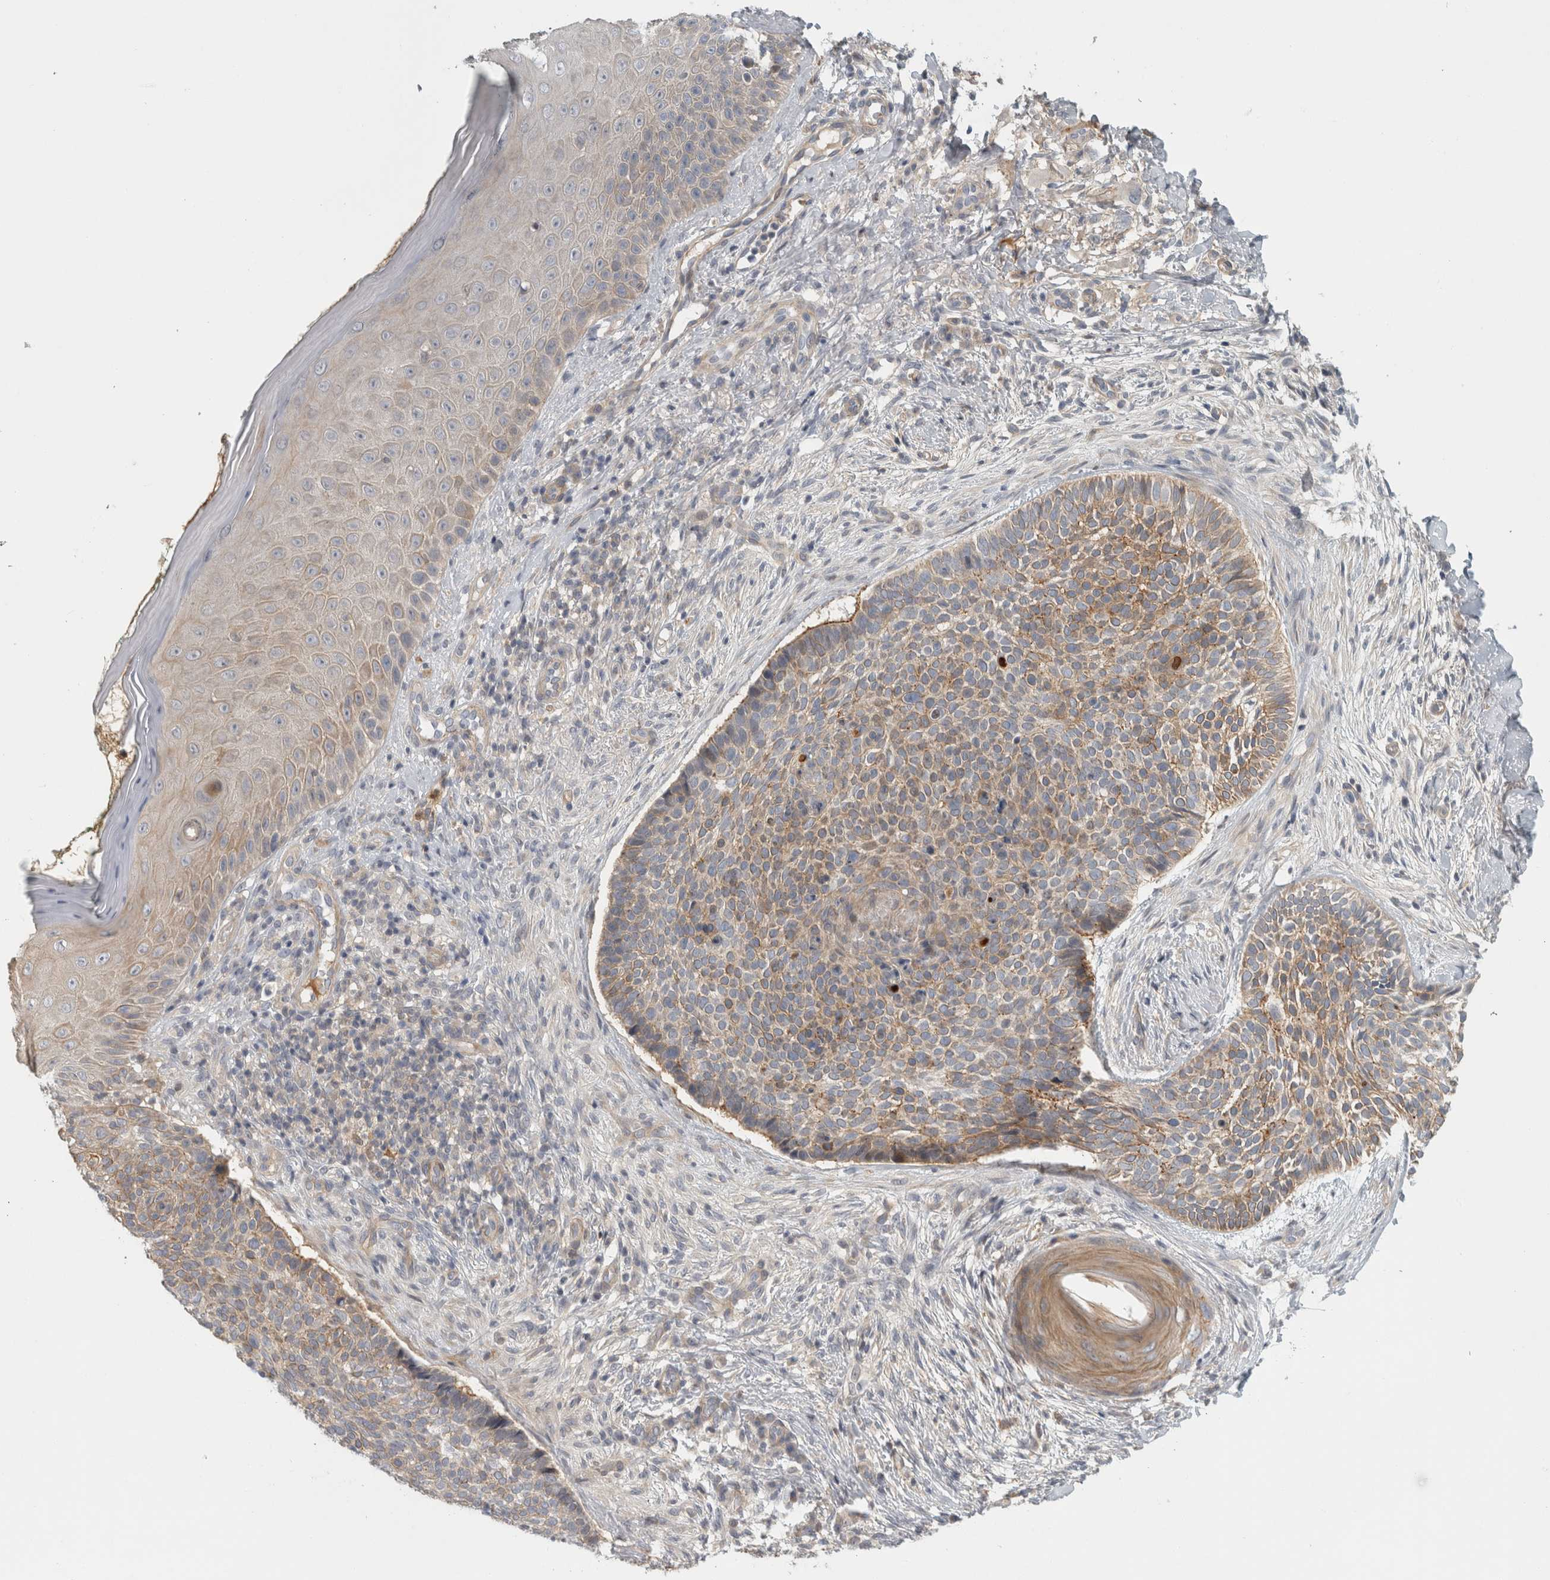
{"staining": {"intensity": "weak", "quantity": "25%-75%", "location": "cytoplasmic/membranous"}, "tissue": "skin cancer", "cell_type": "Tumor cells", "image_type": "cancer", "snomed": [{"axis": "morphology", "description": "Normal tissue, NOS"}, {"axis": "morphology", "description": "Basal cell carcinoma"}, {"axis": "topography", "description": "Skin"}], "caption": "Immunohistochemical staining of human skin cancer displays low levels of weak cytoplasmic/membranous protein expression in about 25%-75% of tumor cells.", "gene": "ZNF804B", "patient": {"sex": "male", "age": 67}}